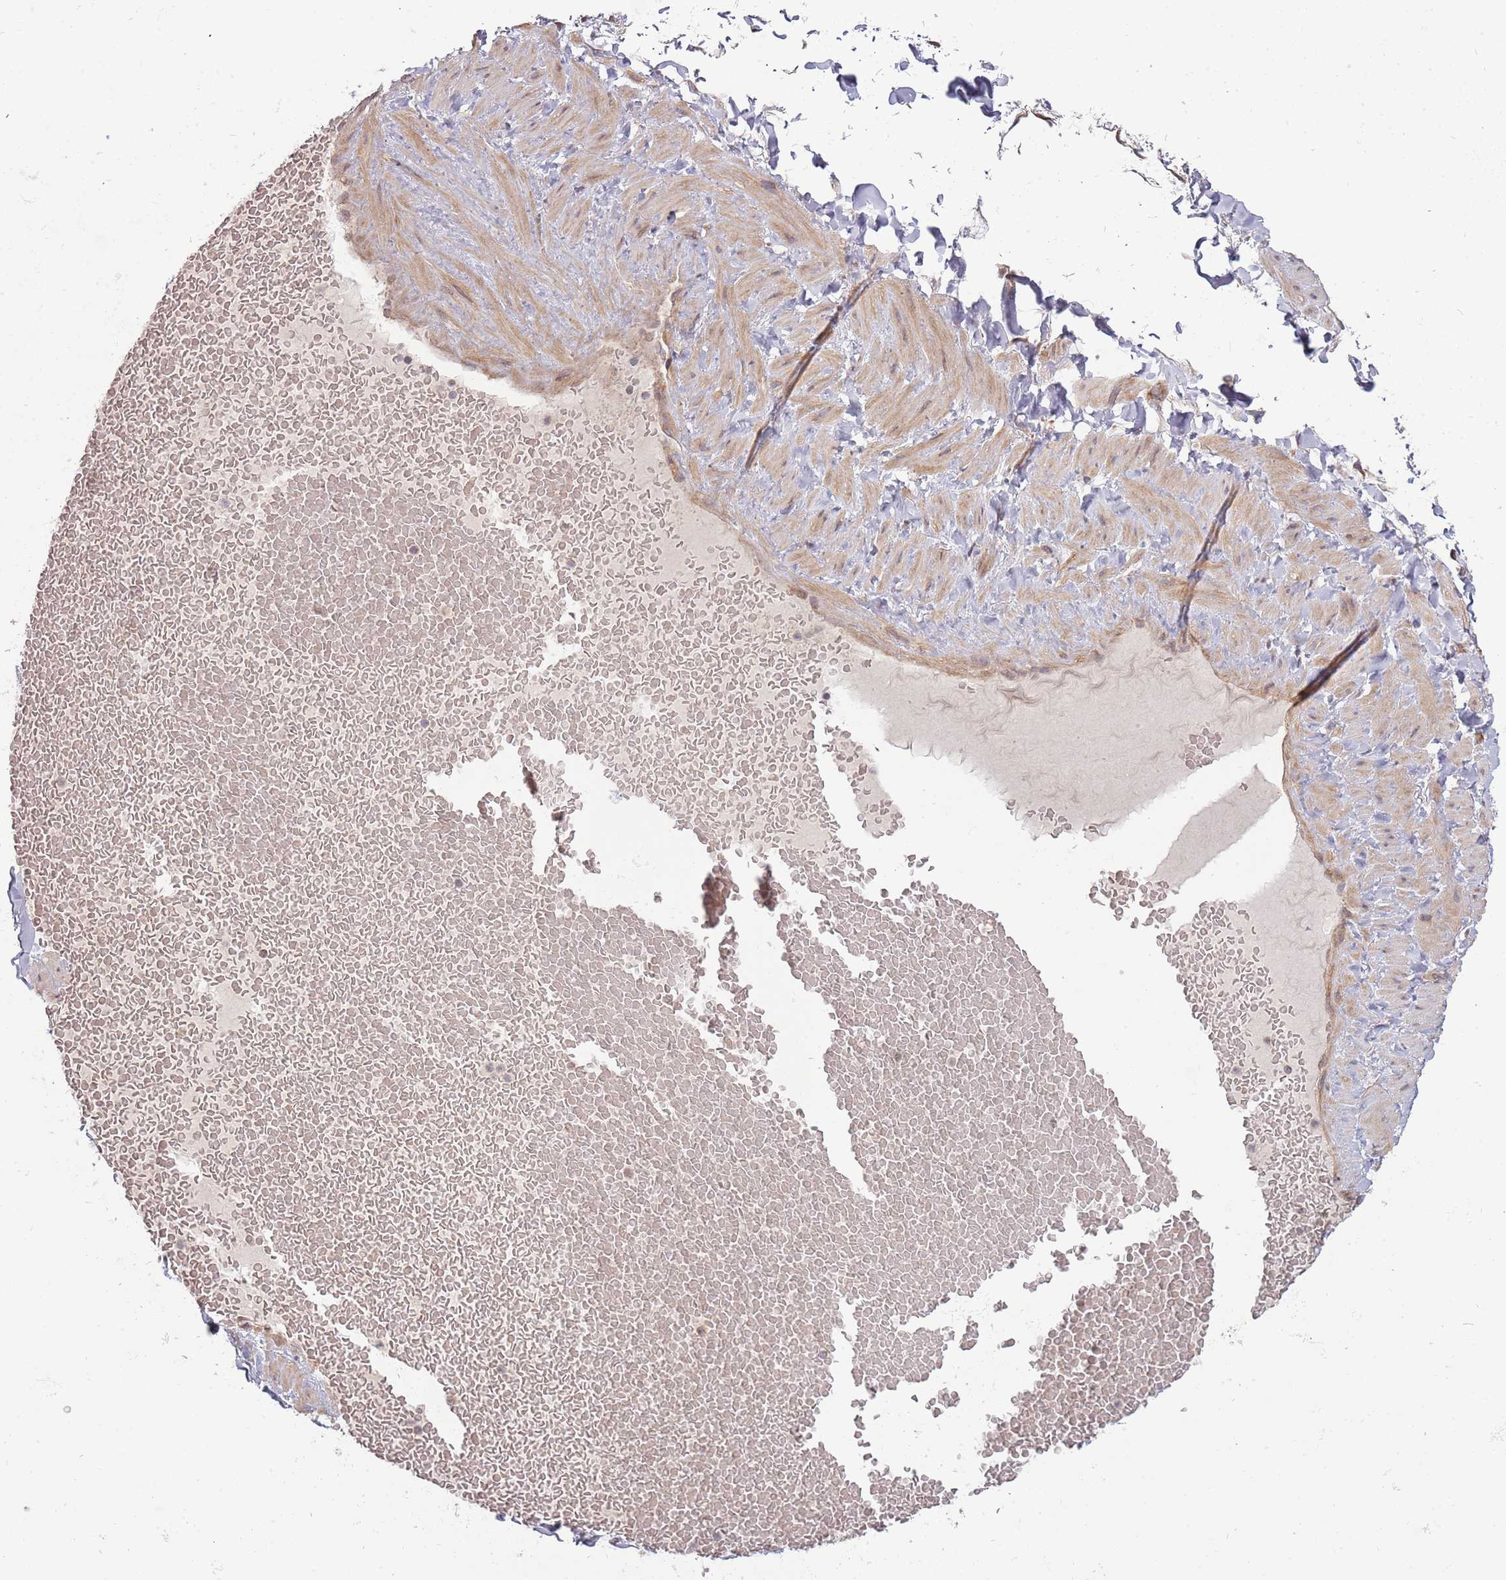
{"staining": {"intensity": "negative", "quantity": "none", "location": "none"}, "tissue": "adipose tissue", "cell_type": "Adipocytes", "image_type": "normal", "snomed": [{"axis": "morphology", "description": "Normal tissue, NOS"}, {"axis": "topography", "description": "Soft tissue"}, {"axis": "topography", "description": "Vascular tissue"}], "caption": "An immunohistochemistry (IHC) histopathology image of unremarkable adipose tissue is shown. There is no staining in adipocytes of adipose tissue. (Brightfield microscopy of DAB (3,3'-diaminobenzidine) immunohistochemistry (IHC) at high magnification).", "gene": "RNF181", "patient": {"sex": "male", "age": 54}}